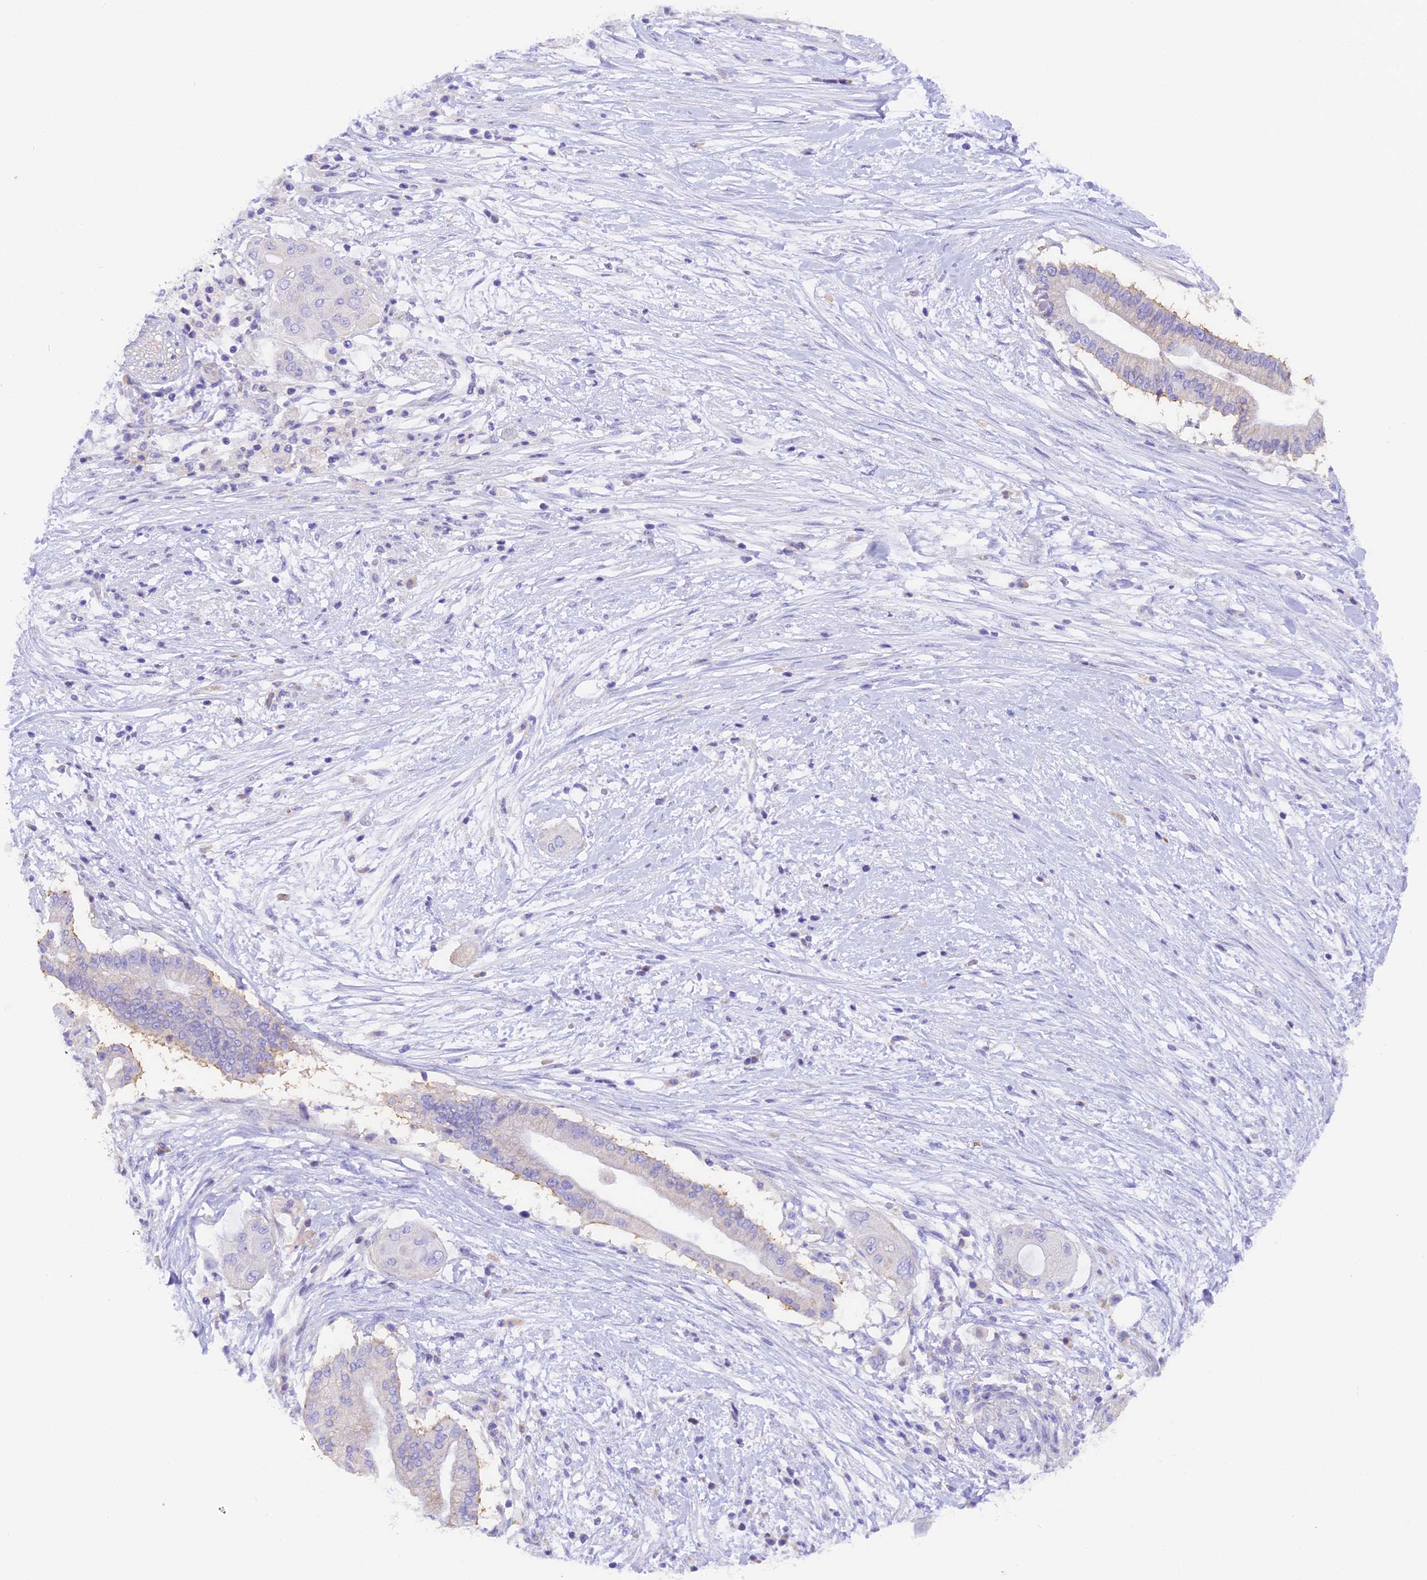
{"staining": {"intensity": "negative", "quantity": "none", "location": "none"}, "tissue": "pancreatic cancer", "cell_type": "Tumor cells", "image_type": "cancer", "snomed": [{"axis": "morphology", "description": "Adenocarcinoma, NOS"}, {"axis": "topography", "description": "Pancreas"}], "caption": "This is an immunohistochemistry image of human pancreatic adenocarcinoma. There is no staining in tumor cells.", "gene": "COL6A5", "patient": {"sex": "male", "age": 68}}